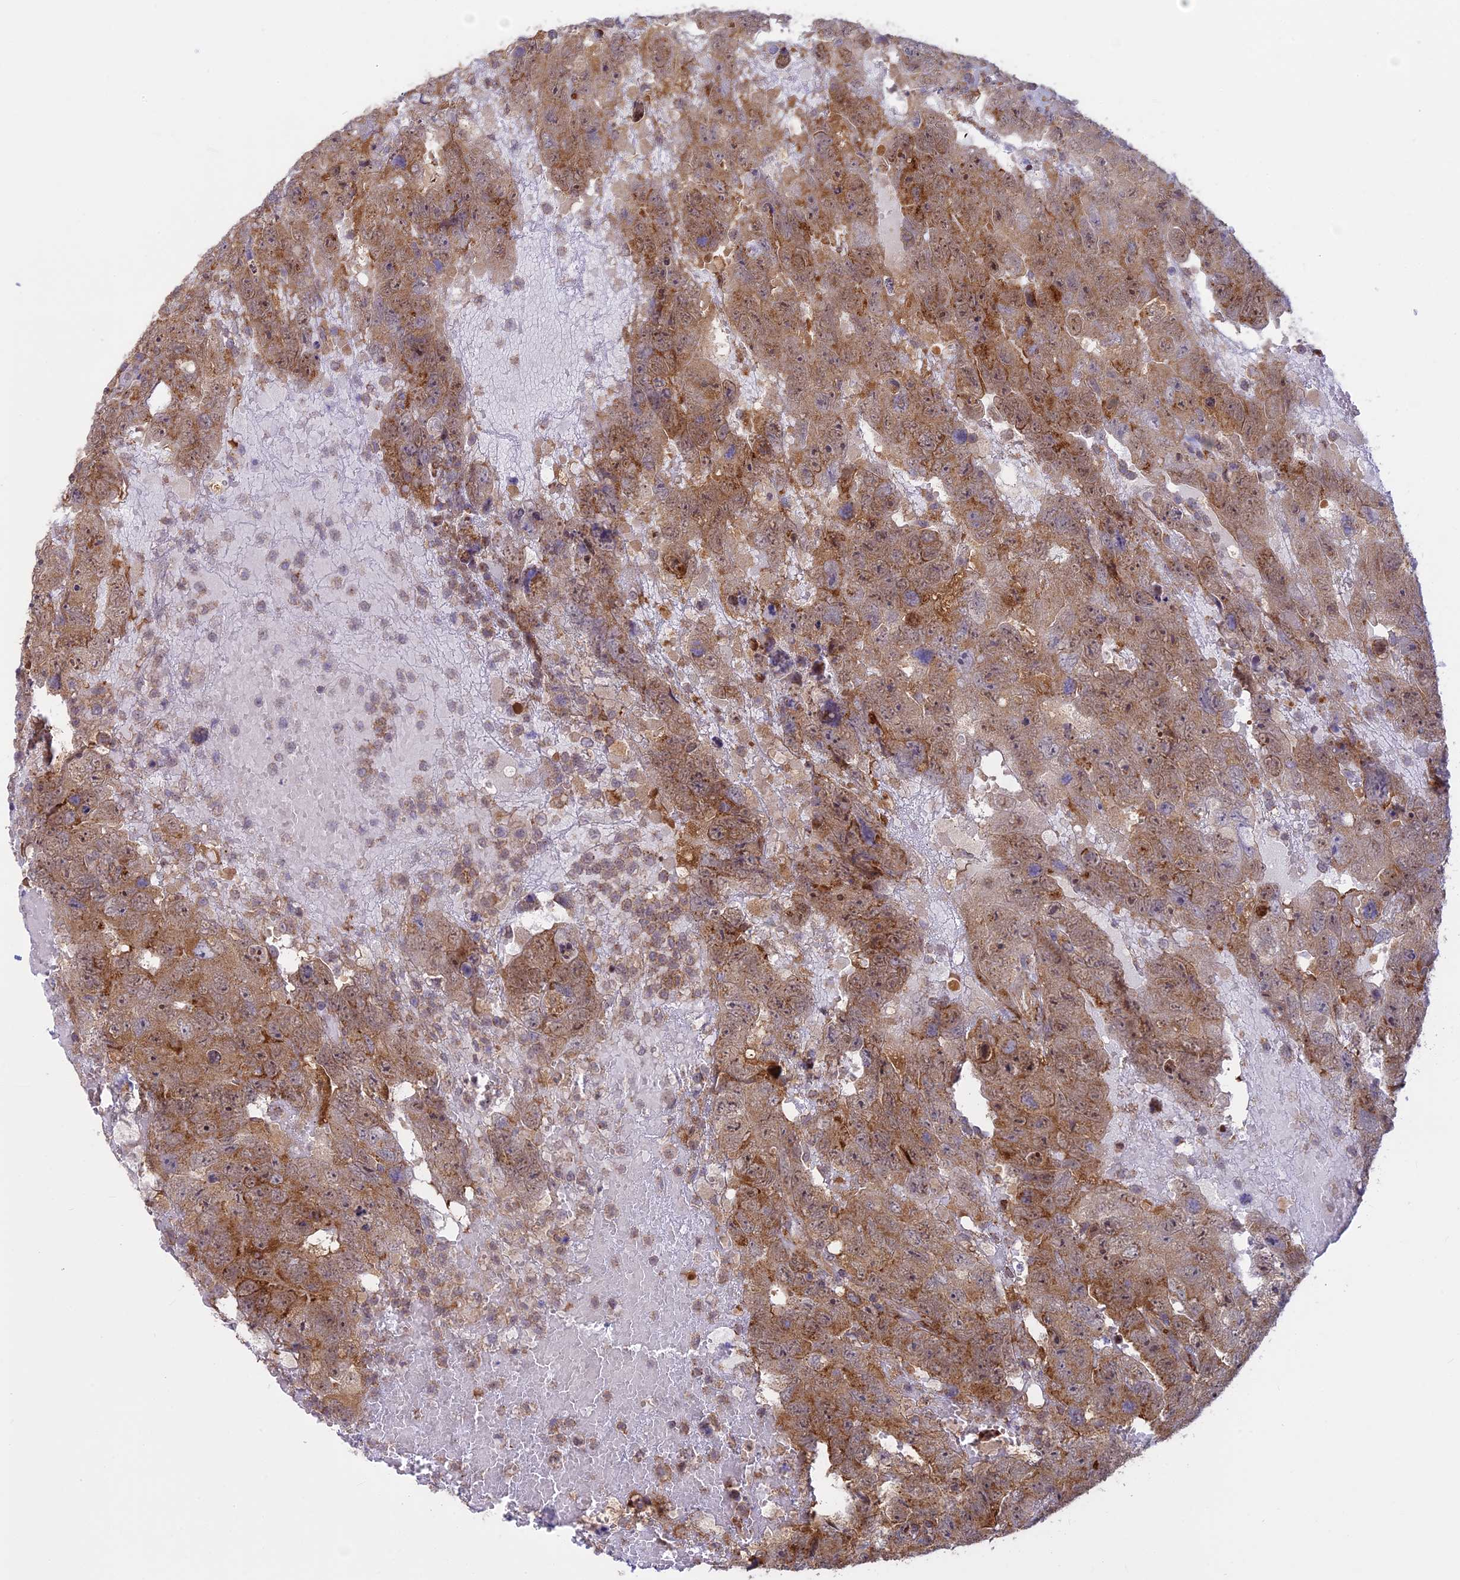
{"staining": {"intensity": "moderate", "quantity": ">75%", "location": "cytoplasmic/membranous"}, "tissue": "testis cancer", "cell_type": "Tumor cells", "image_type": "cancer", "snomed": [{"axis": "morphology", "description": "Carcinoma, Embryonal, NOS"}, {"axis": "topography", "description": "Testis"}], "caption": "Protein staining shows moderate cytoplasmic/membranous staining in approximately >75% of tumor cells in testis cancer (embryonal carcinoma).", "gene": "CLINT1", "patient": {"sex": "male", "age": 45}}